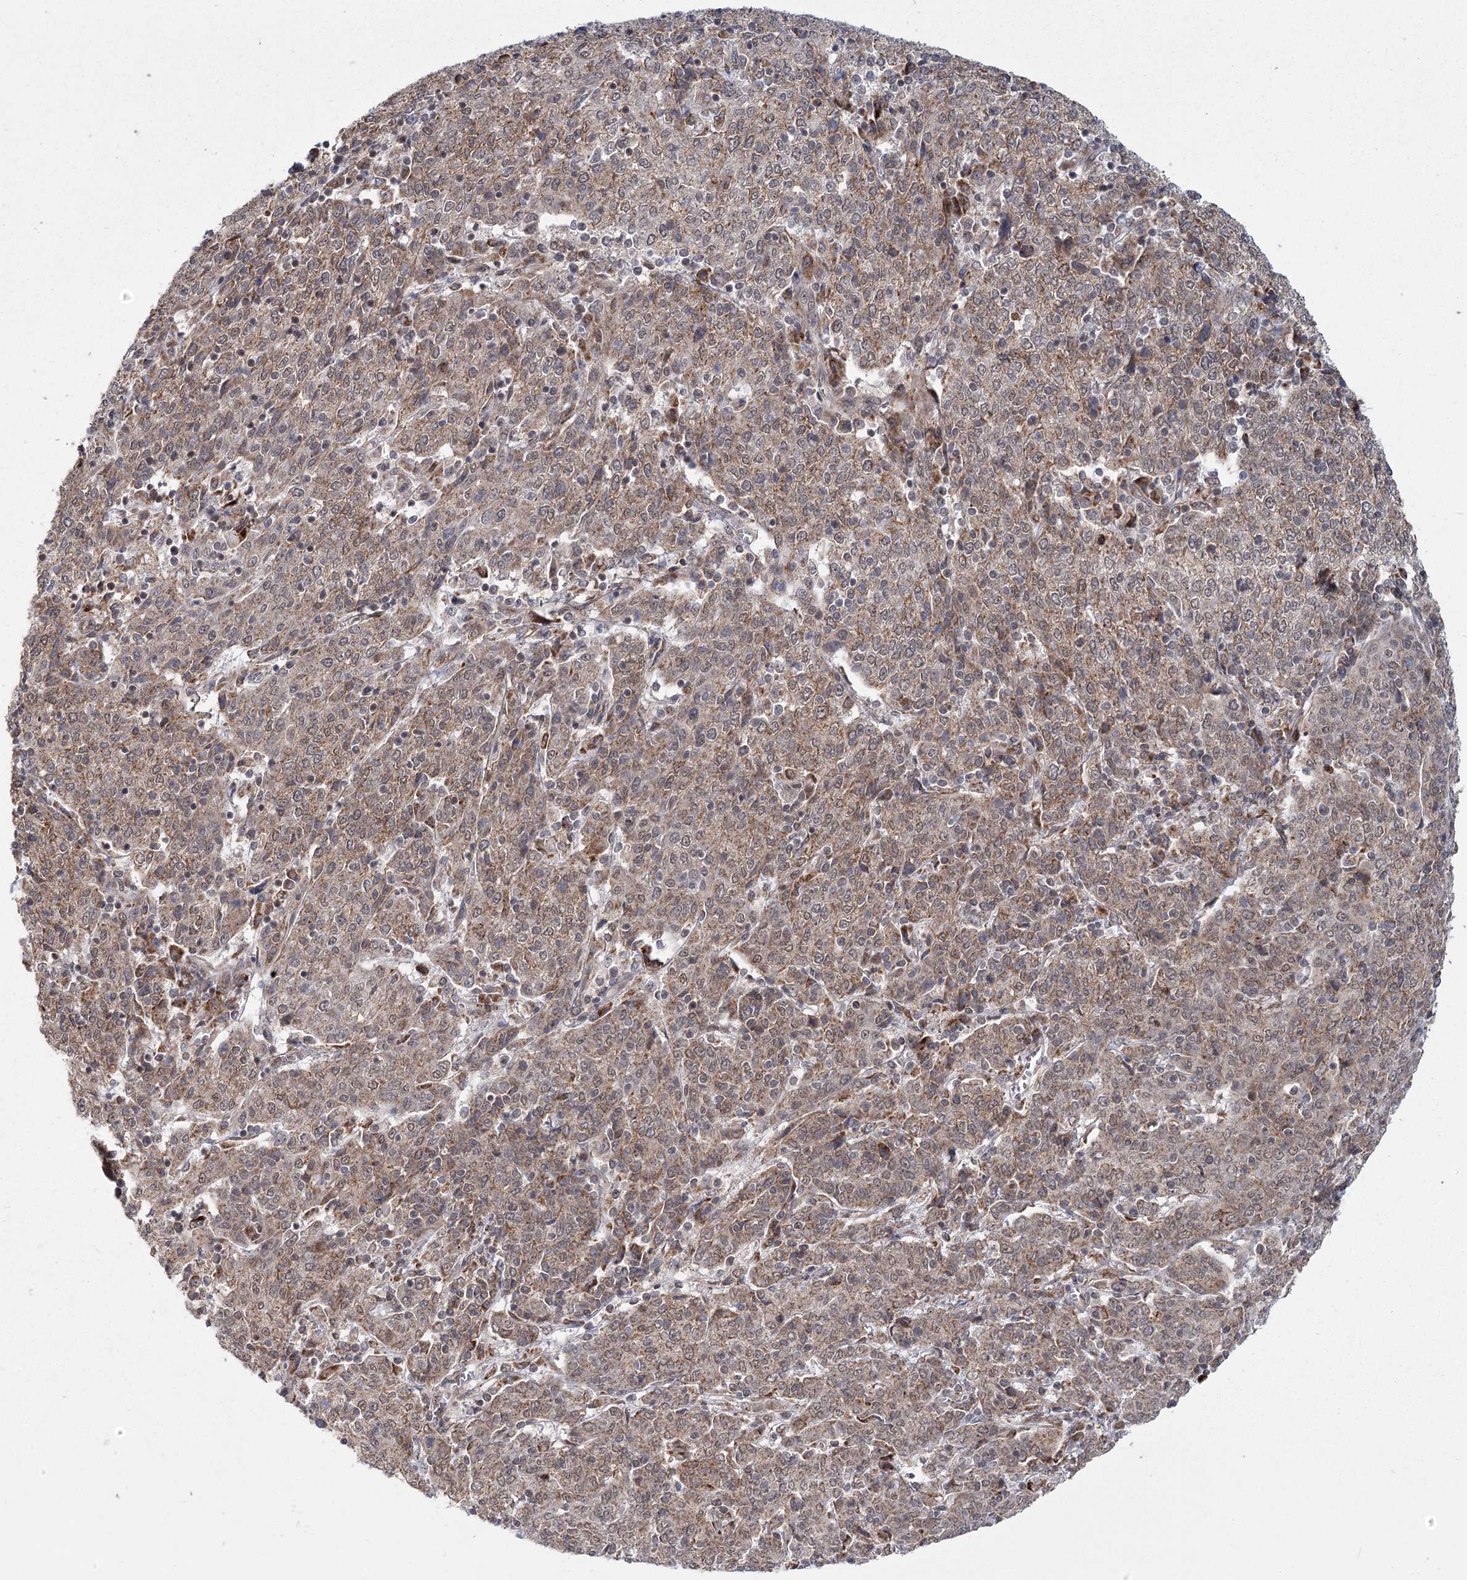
{"staining": {"intensity": "moderate", "quantity": ">75%", "location": "cytoplasmic/membranous,nuclear"}, "tissue": "cervical cancer", "cell_type": "Tumor cells", "image_type": "cancer", "snomed": [{"axis": "morphology", "description": "Squamous cell carcinoma, NOS"}, {"axis": "topography", "description": "Cervix"}], "caption": "Moderate cytoplasmic/membranous and nuclear protein positivity is present in about >75% of tumor cells in cervical cancer.", "gene": "ZCCHC24", "patient": {"sex": "female", "age": 67}}